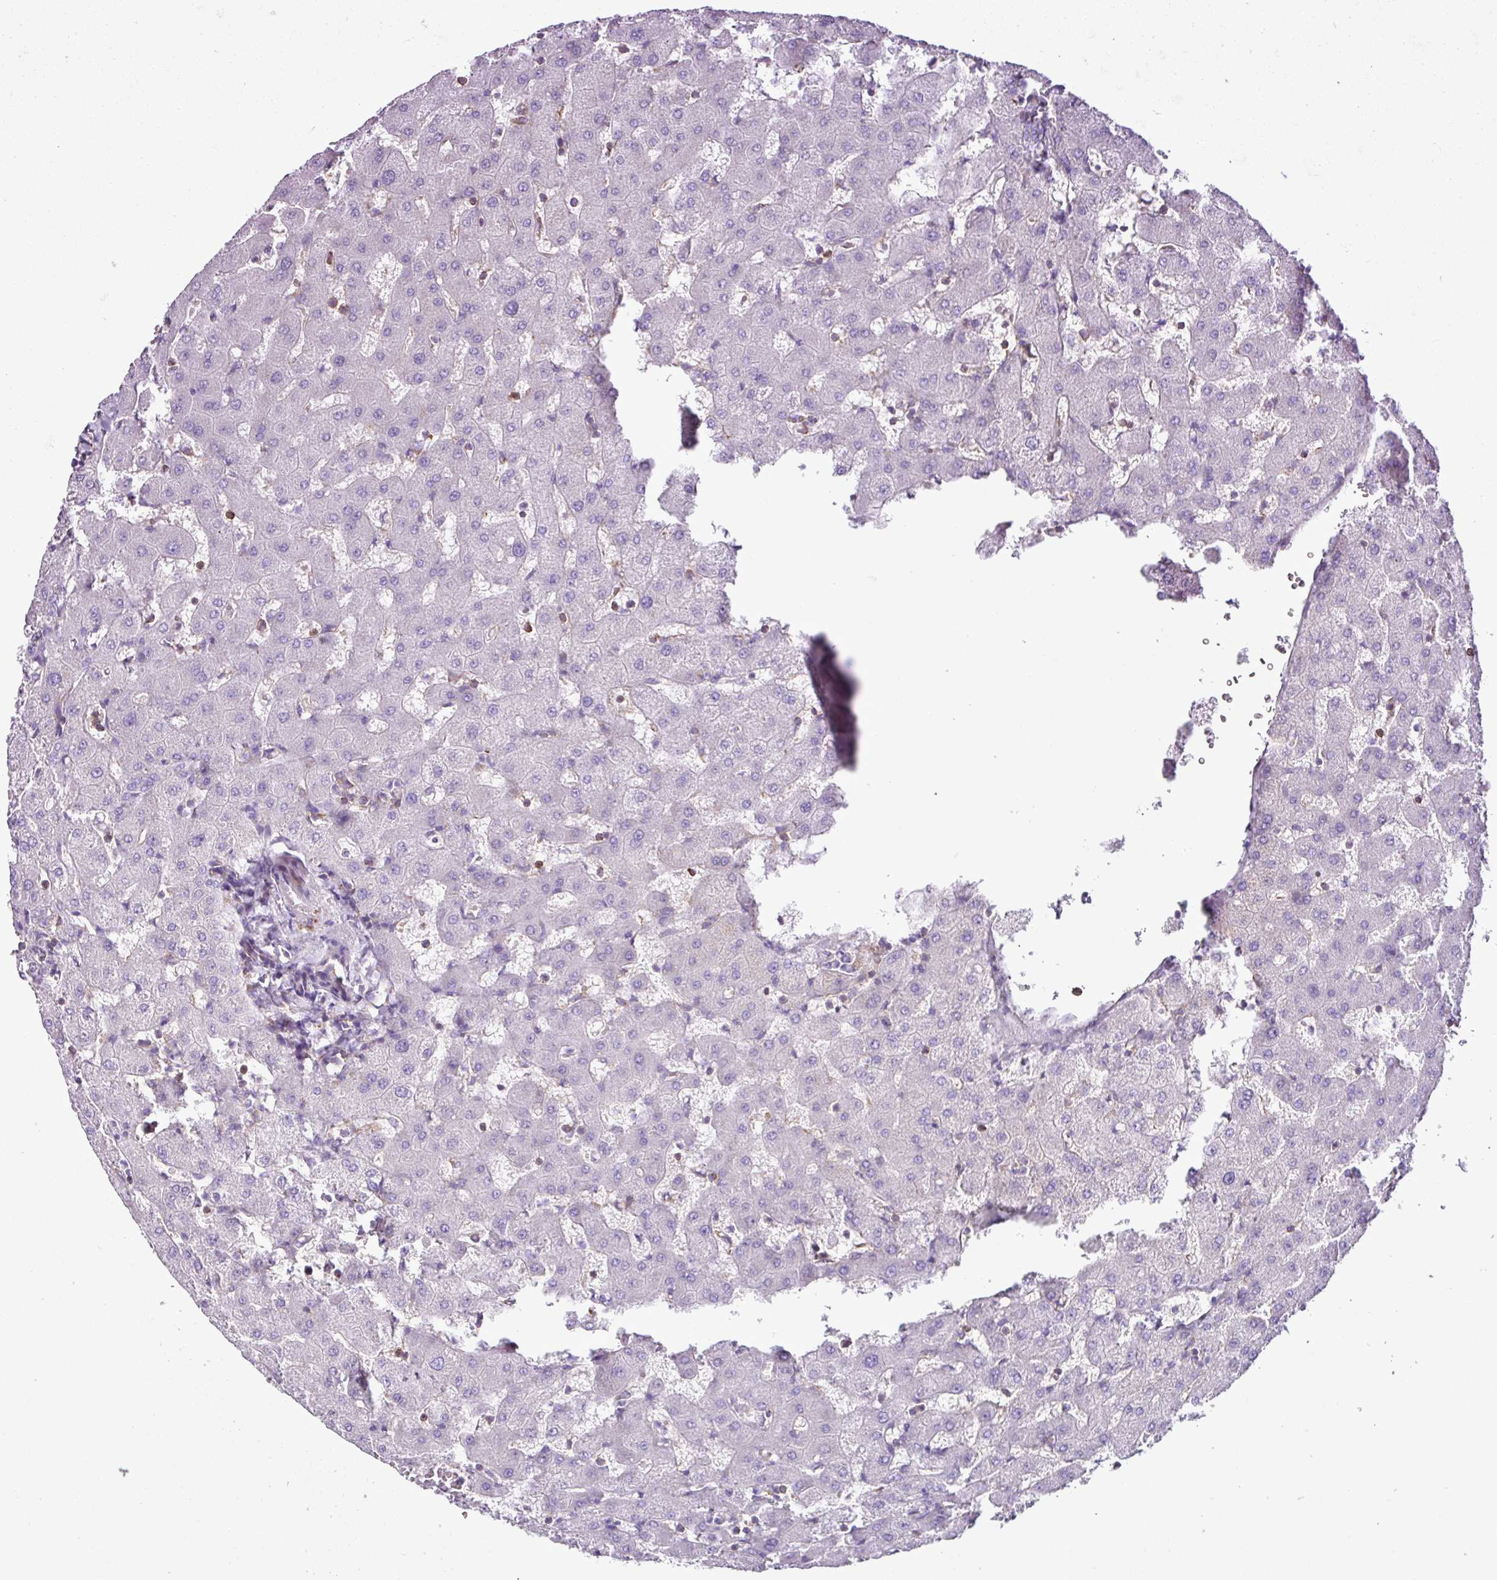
{"staining": {"intensity": "negative", "quantity": "none", "location": "none"}, "tissue": "liver", "cell_type": "Cholangiocytes", "image_type": "normal", "snomed": [{"axis": "morphology", "description": "Normal tissue, NOS"}, {"axis": "topography", "description": "Liver"}], "caption": "Human liver stained for a protein using immunohistochemistry displays no positivity in cholangiocytes.", "gene": "EME2", "patient": {"sex": "female", "age": 63}}